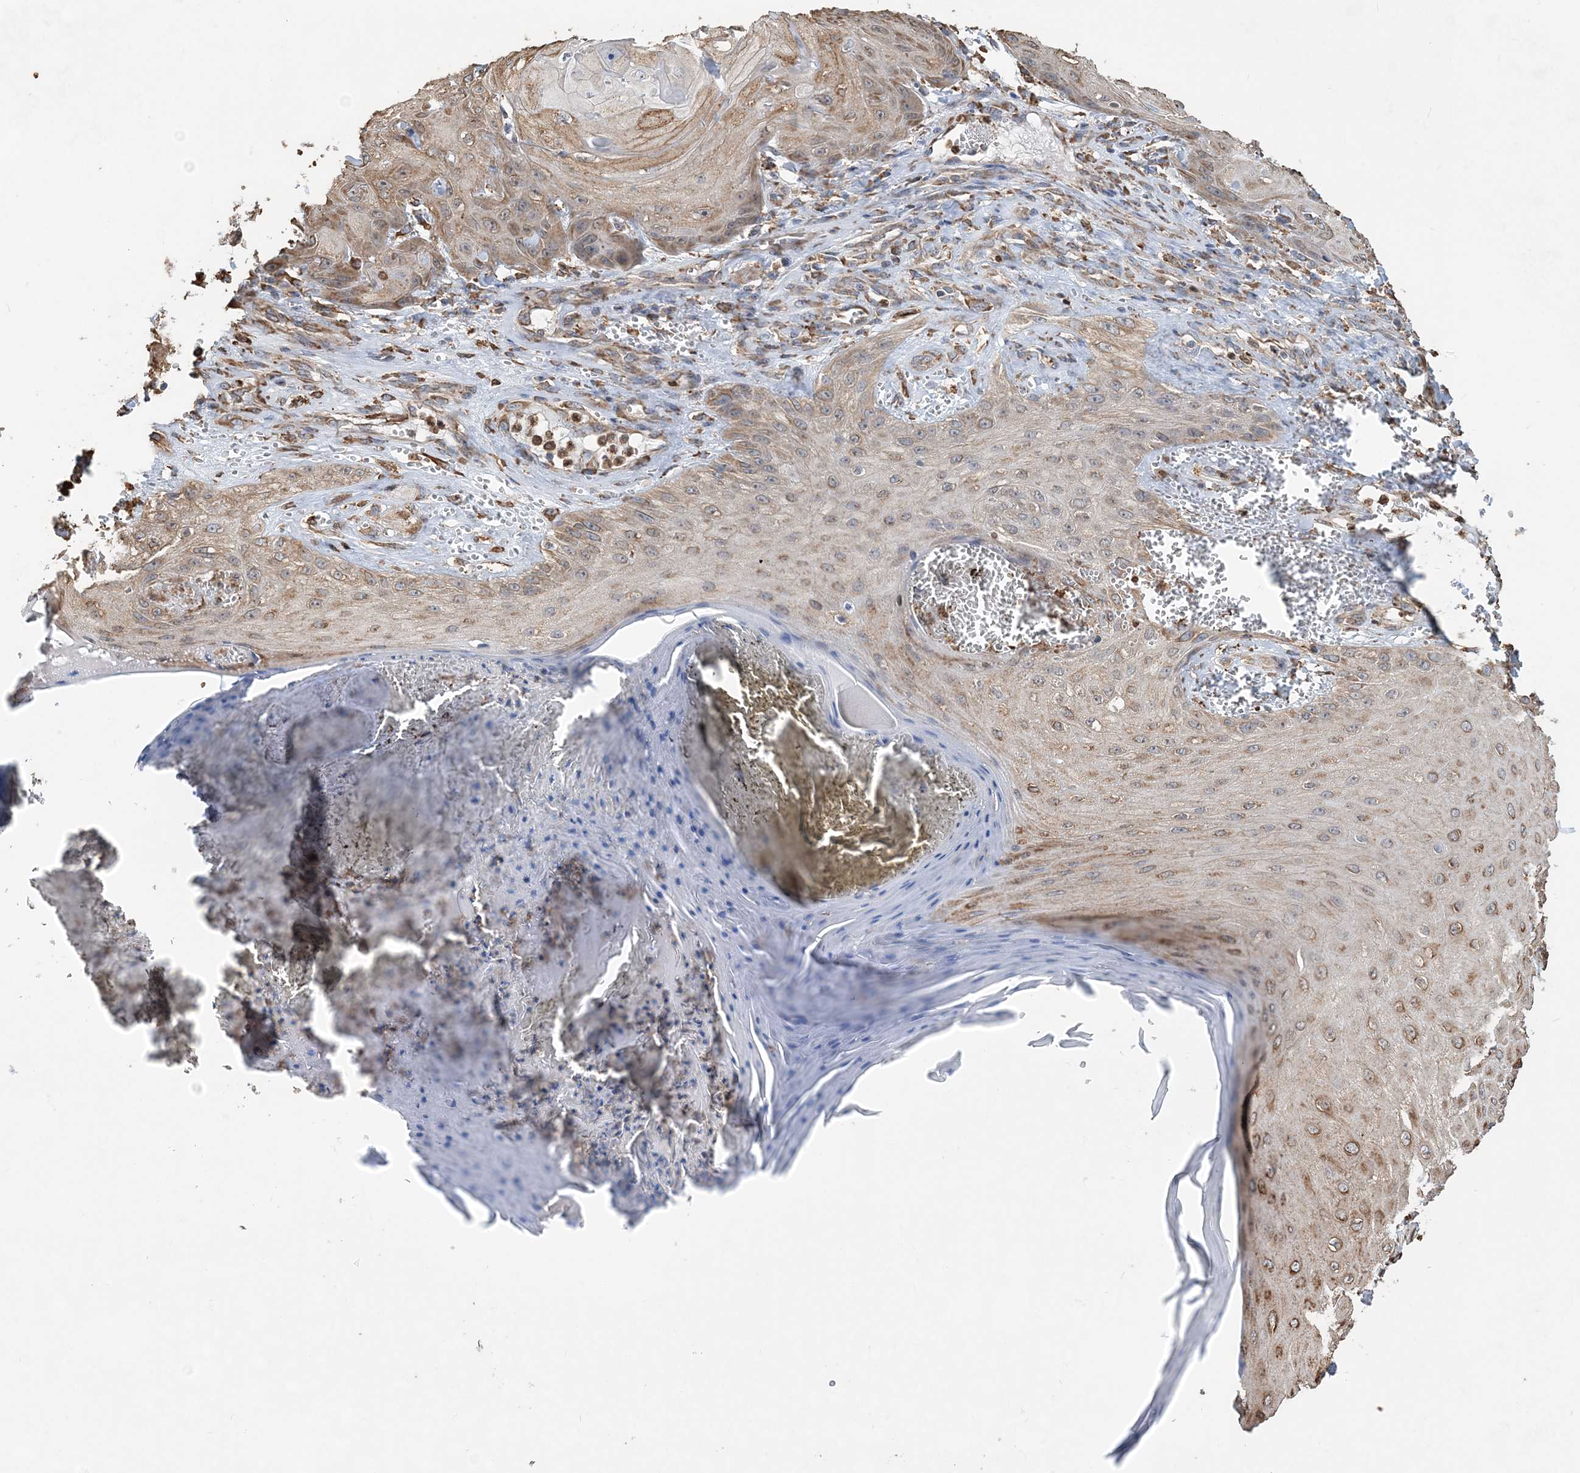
{"staining": {"intensity": "moderate", "quantity": ">75%", "location": "cytoplasmic/membranous"}, "tissue": "skin cancer", "cell_type": "Tumor cells", "image_type": "cancer", "snomed": [{"axis": "morphology", "description": "Squamous cell carcinoma, NOS"}, {"axis": "topography", "description": "Skin"}], "caption": "Skin cancer tissue demonstrates moderate cytoplasmic/membranous positivity in about >75% of tumor cells, visualized by immunohistochemistry.", "gene": "WDR12", "patient": {"sex": "male", "age": 74}}